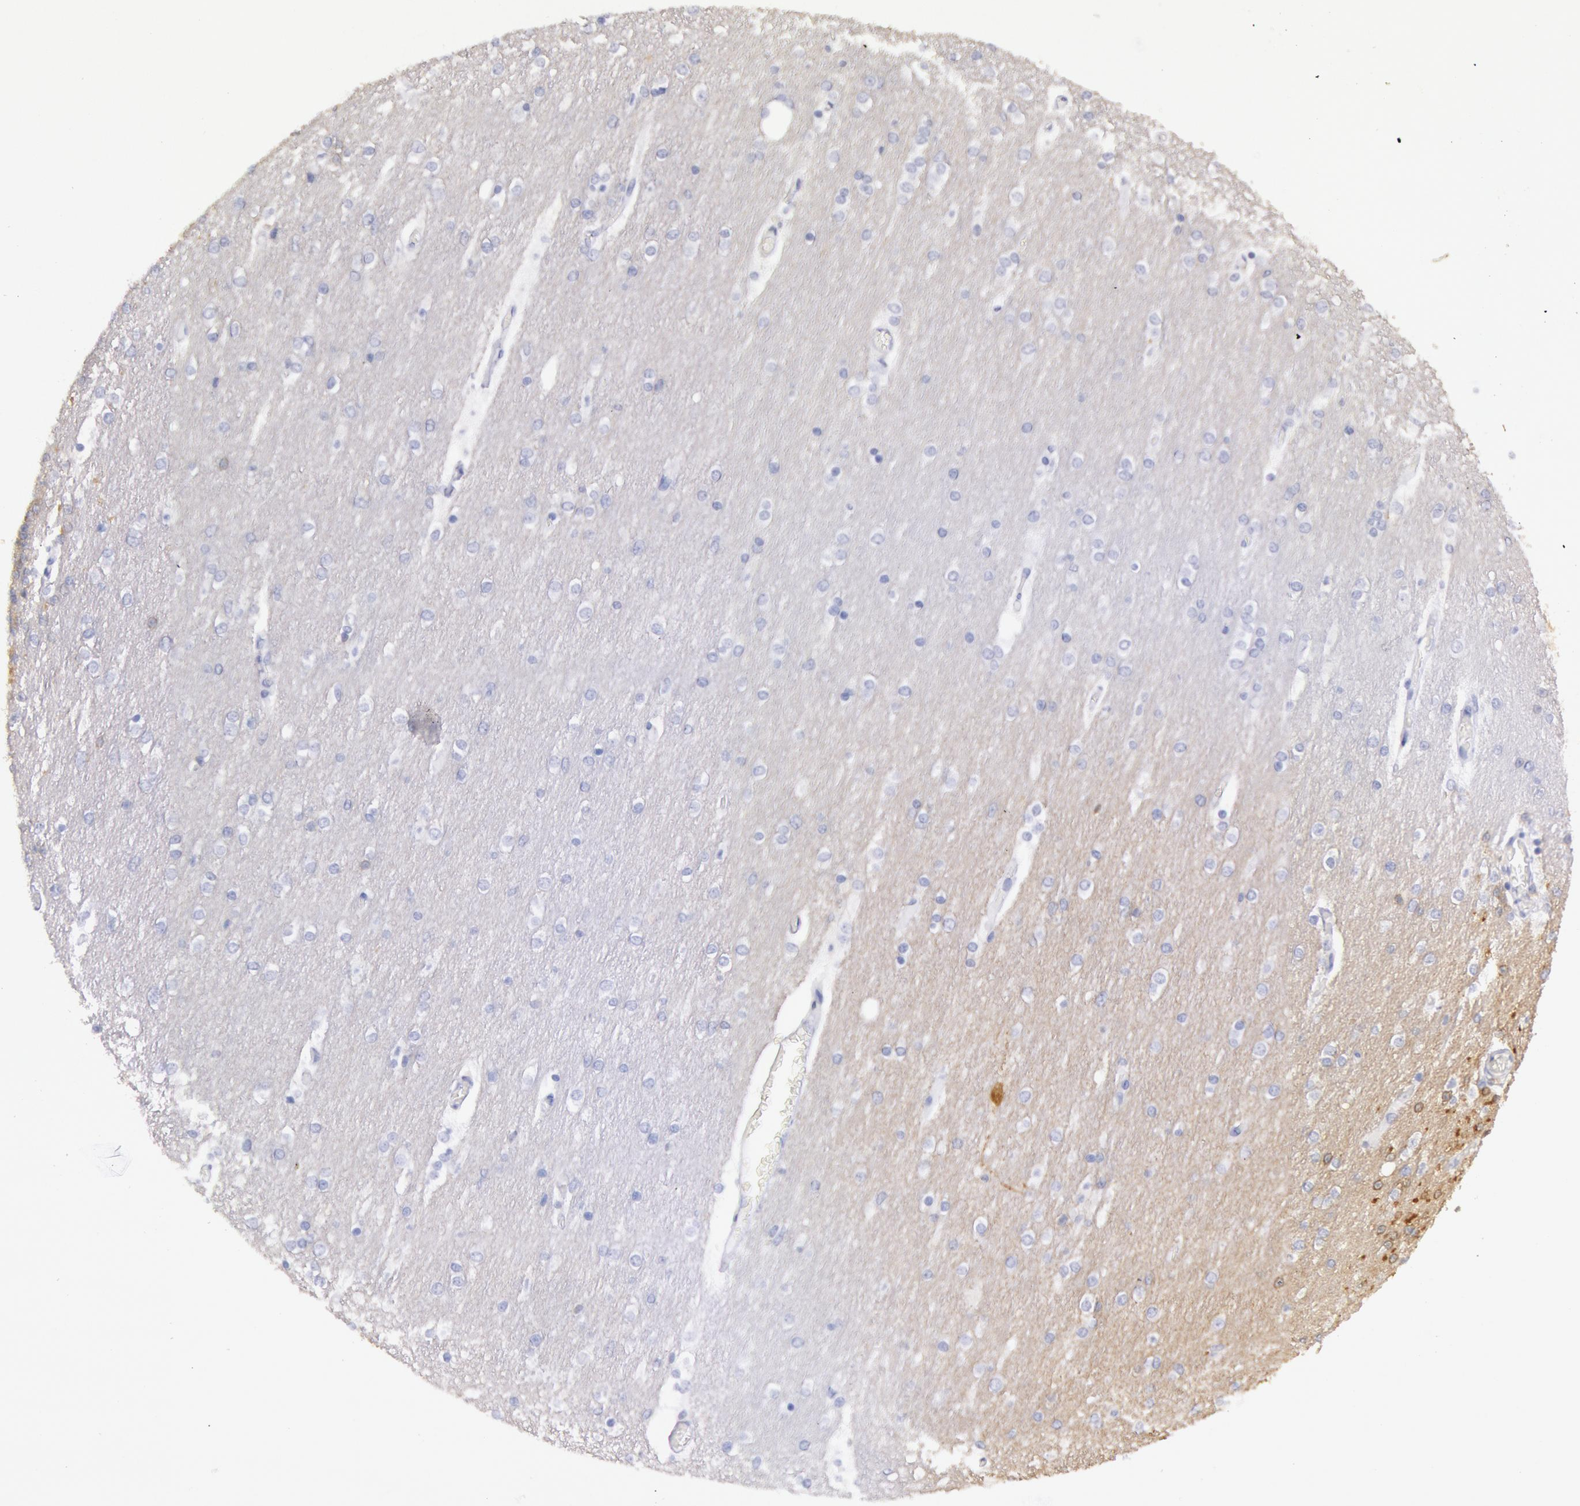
{"staining": {"intensity": "strong", "quantity": ">75%", "location": "cytoplasmic/membranous"}, "tissue": "cerebellum", "cell_type": "Cells in granular layer", "image_type": "normal", "snomed": [{"axis": "morphology", "description": "Normal tissue, NOS"}, {"axis": "topography", "description": "Cerebellum"}], "caption": "Normal cerebellum displays strong cytoplasmic/membranous expression in approximately >75% of cells in granular layer (brown staining indicates protein expression, while blue staining denotes nuclei)..", "gene": "MYO5A", "patient": {"sex": "female", "age": 54}}